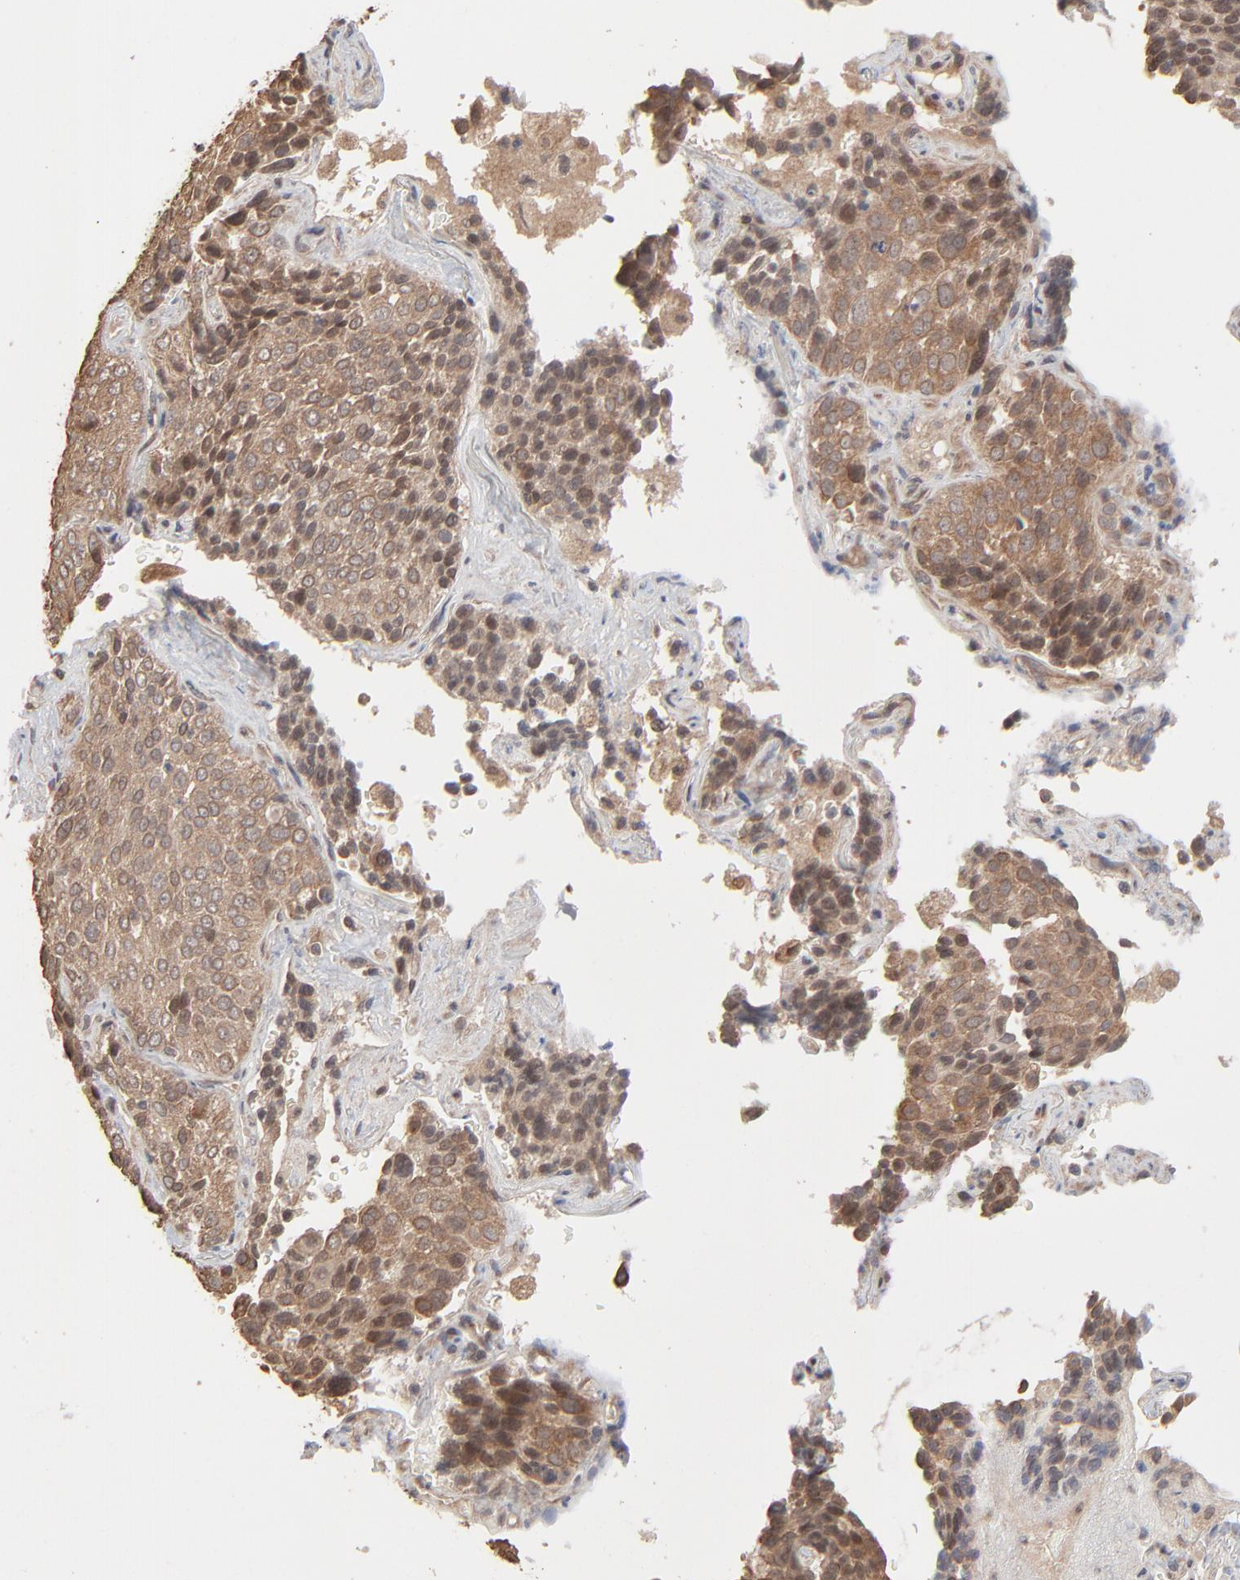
{"staining": {"intensity": "weak", "quantity": ">75%", "location": "cytoplasmic/membranous,nuclear"}, "tissue": "lung cancer", "cell_type": "Tumor cells", "image_type": "cancer", "snomed": [{"axis": "morphology", "description": "Squamous cell carcinoma, NOS"}, {"axis": "topography", "description": "Lung"}], "caption": "Approximately >75% of tumor cells in human lung cancer (squamous cell carcinoma) demonstrate weak cytoplasmic/membranous and nuclear protein positivity as visualized by brown immunohistochemical staining.", "gene": "SCFD1", "patient": {"sex": "male", "age": 54}}